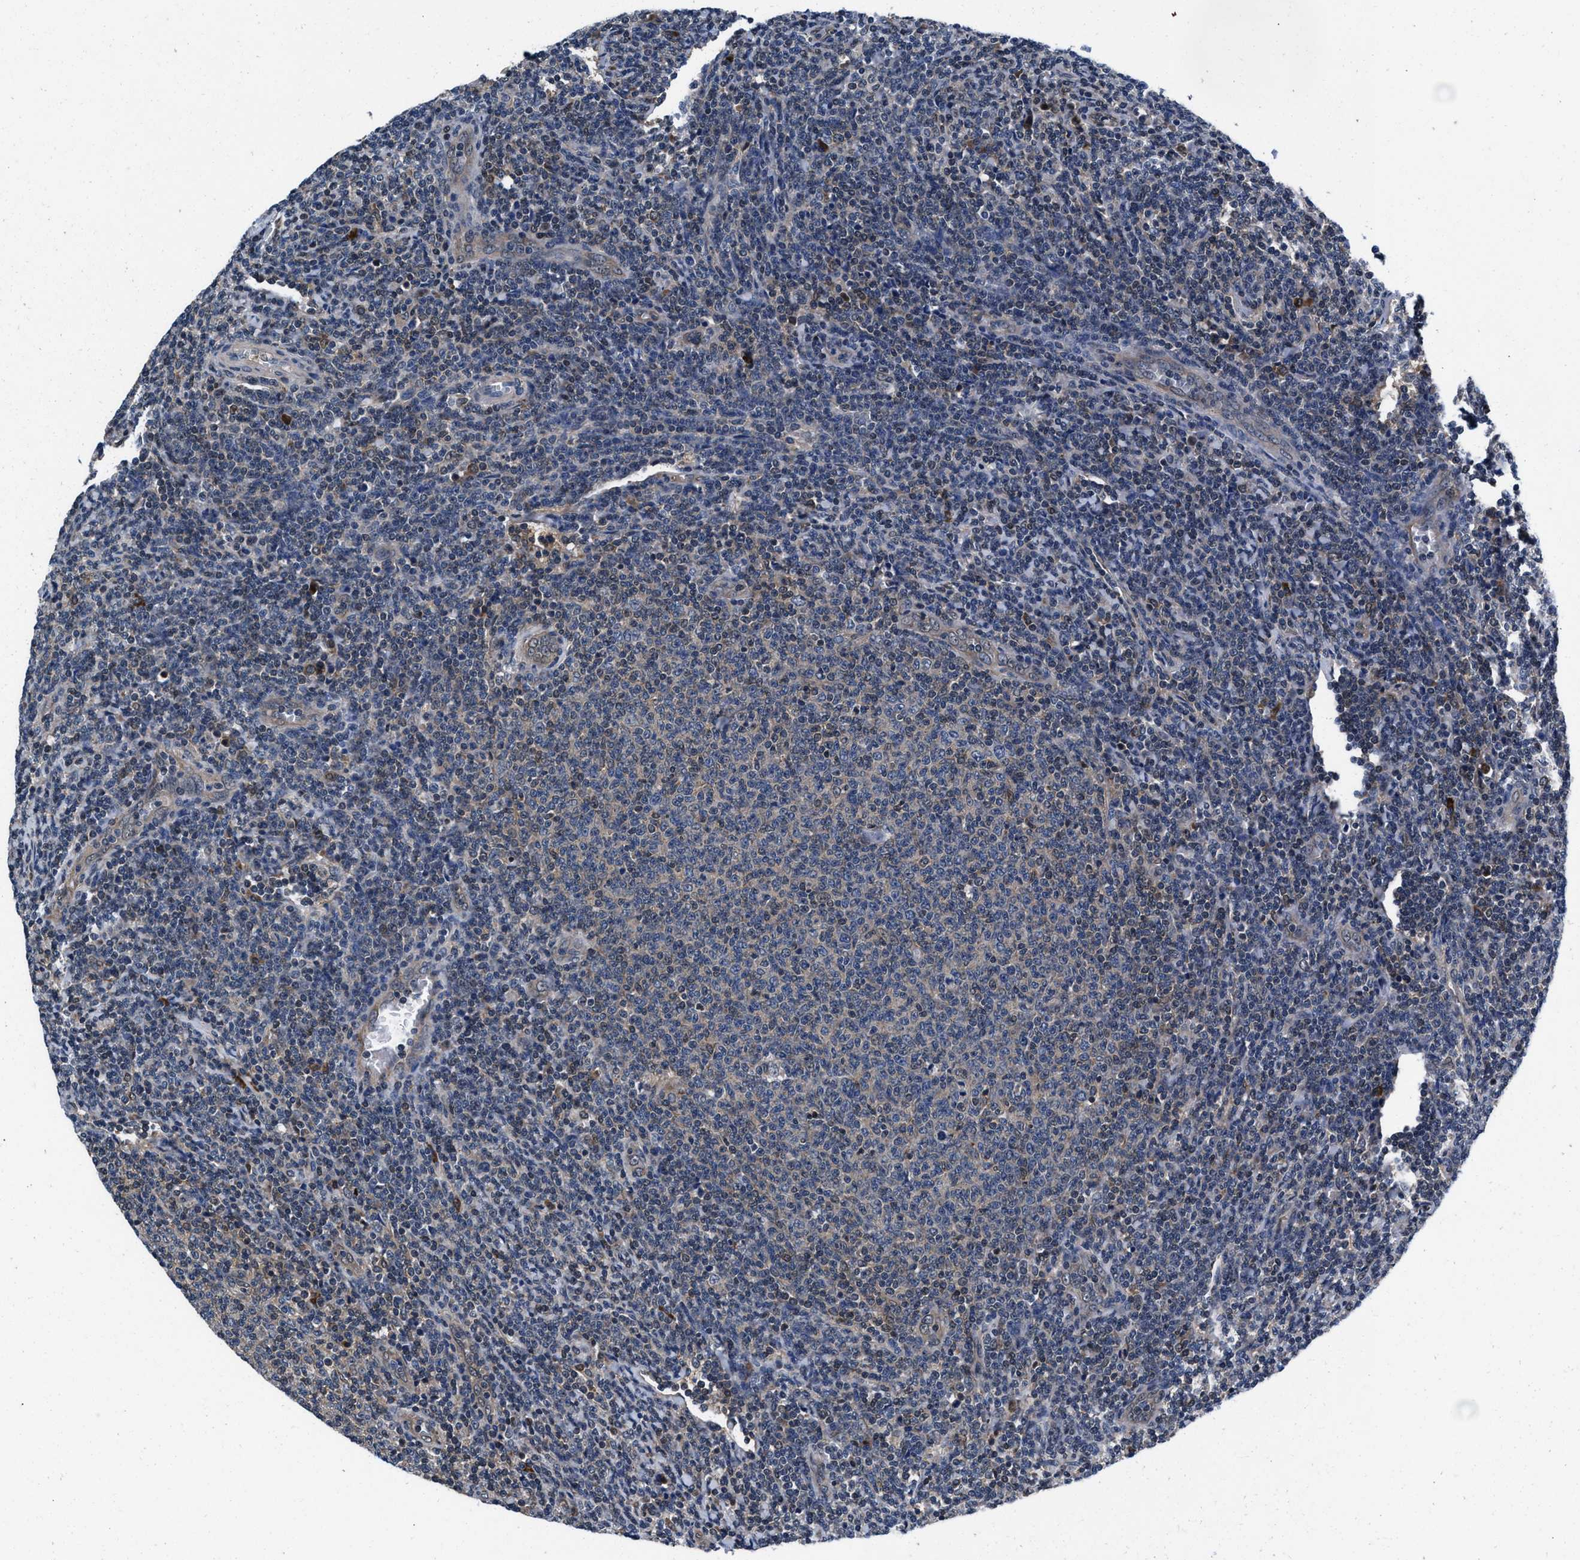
{"staining": {"intensity": "weak", "quantity": "<25%", "location": "cytoplasmic/membranous"}, "tissue": "lymphoma", "cell_type": "Tumor cells", "image_type": "cancer", "snomed": [{"axis": "morphology", "description": "Malignant lymphoma, non-Hodgkin's type, Low grade"}, {"axis": "topography", "description": "Lymph node"}], "caption": "Tumor cells are negative for brown protein staining in malignant lymphoma, non-Hodgkin's type (low-grade). (DAB (3,3'-diaminobenzidine) immunohistochemistry (IHC) visualized using brightfield microscopy, high magnification).", "gene": "PRPSAP2", "patient": {"sex": "male", "age": 66}}